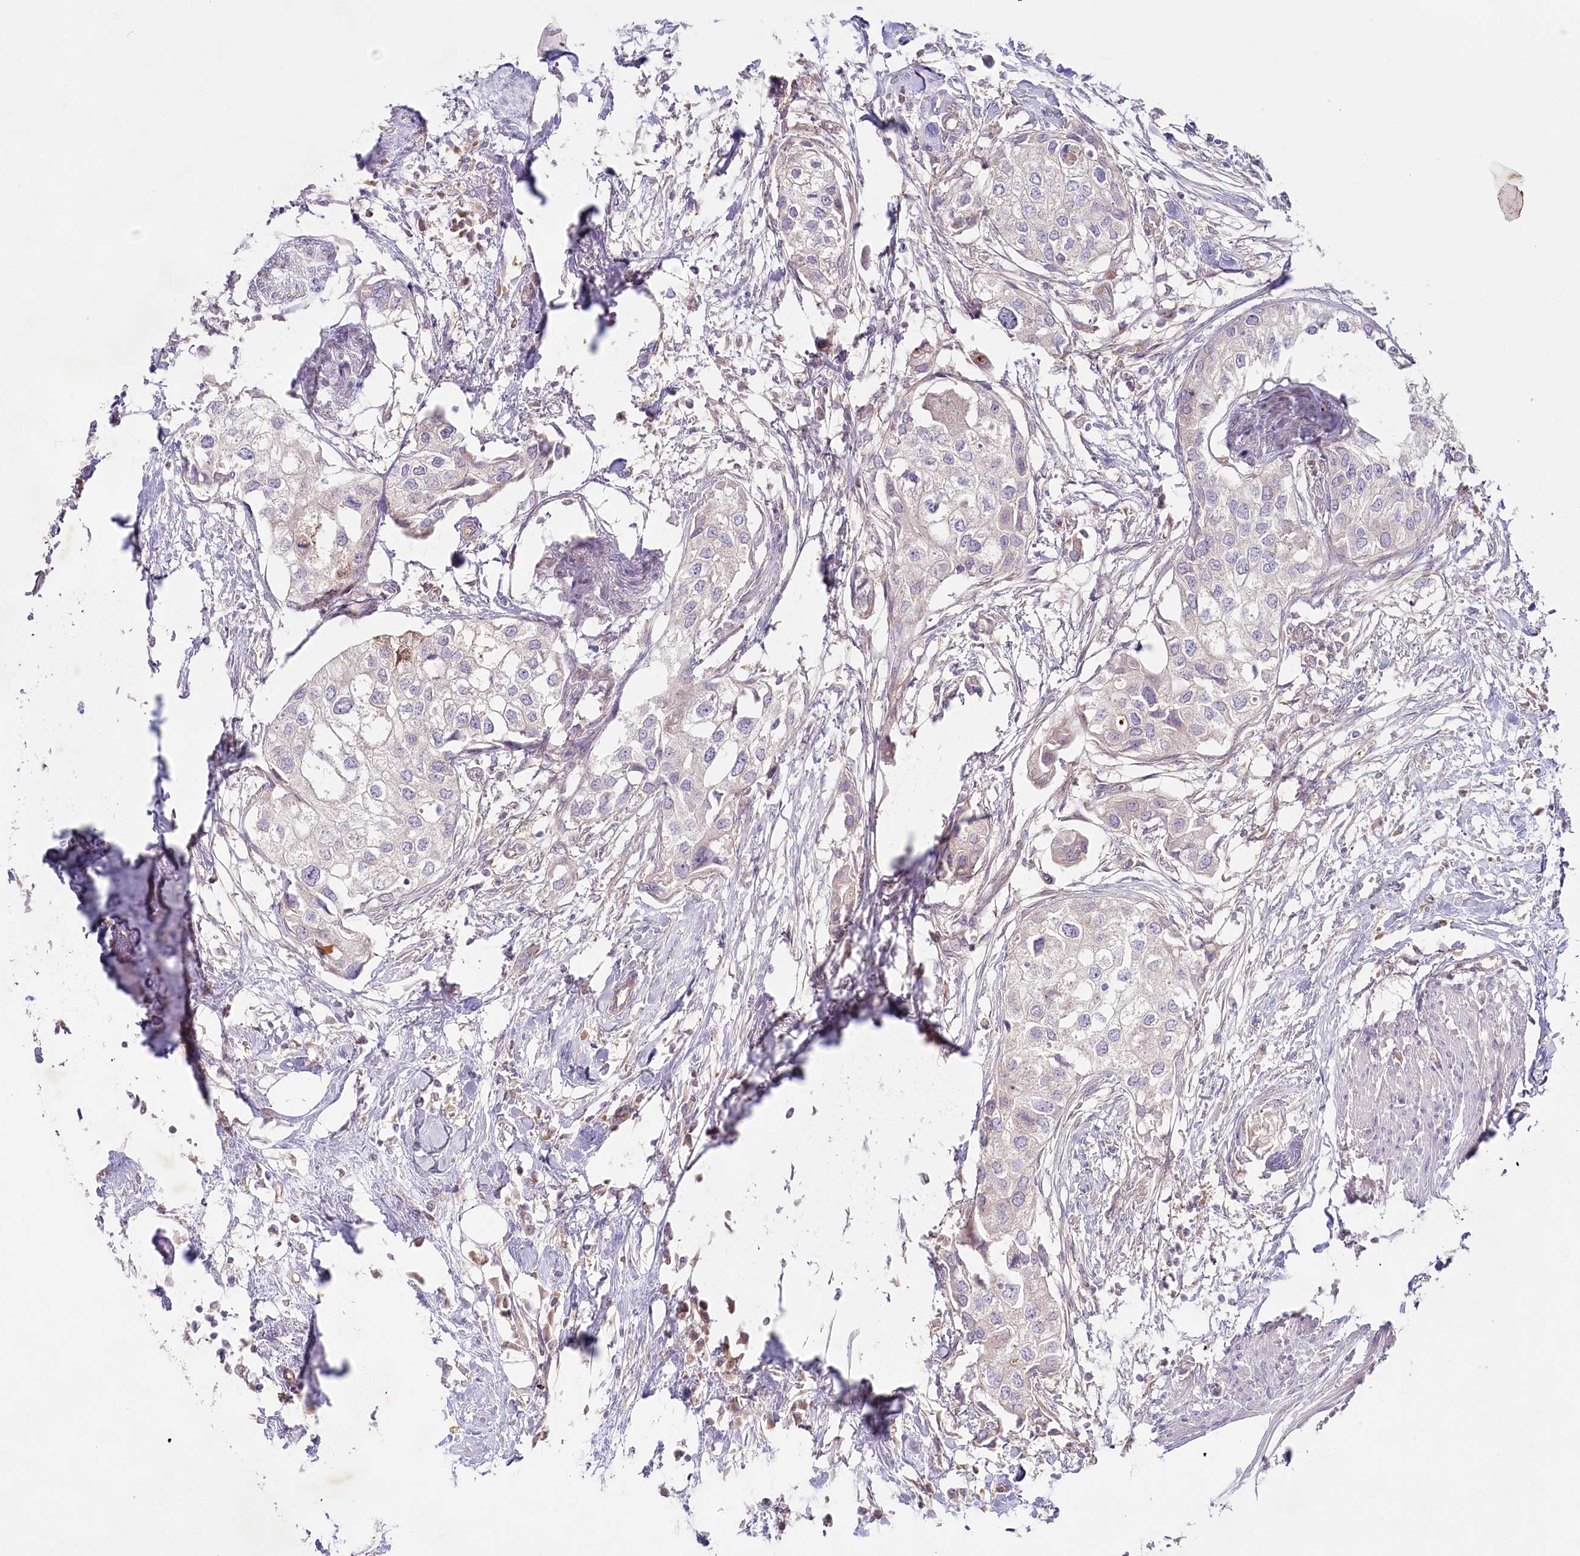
{"staining": {"intensity": "negative", "quantity": "none", "location": "none"}, "tissue": "urothelial cancer", "cell_type": "Tumor cells", "image_type": "cancer", "snomed": [{"axis": "morphology", "description": "Urothelial carcinoma, High grade"}, {"axis": "topography", "description": "Urinary bladder"}], "caption": "Immunohistochemistry histopathology image of neoplastic tissue: human urothelial carcinoma (high-grade) stained with DAB (3,3'-diaminobenzidine) demonstrates no significant protein positivity in tumor cells.", "gene": "TNIP1", "patient": {"sex": "male", "age": 64}}